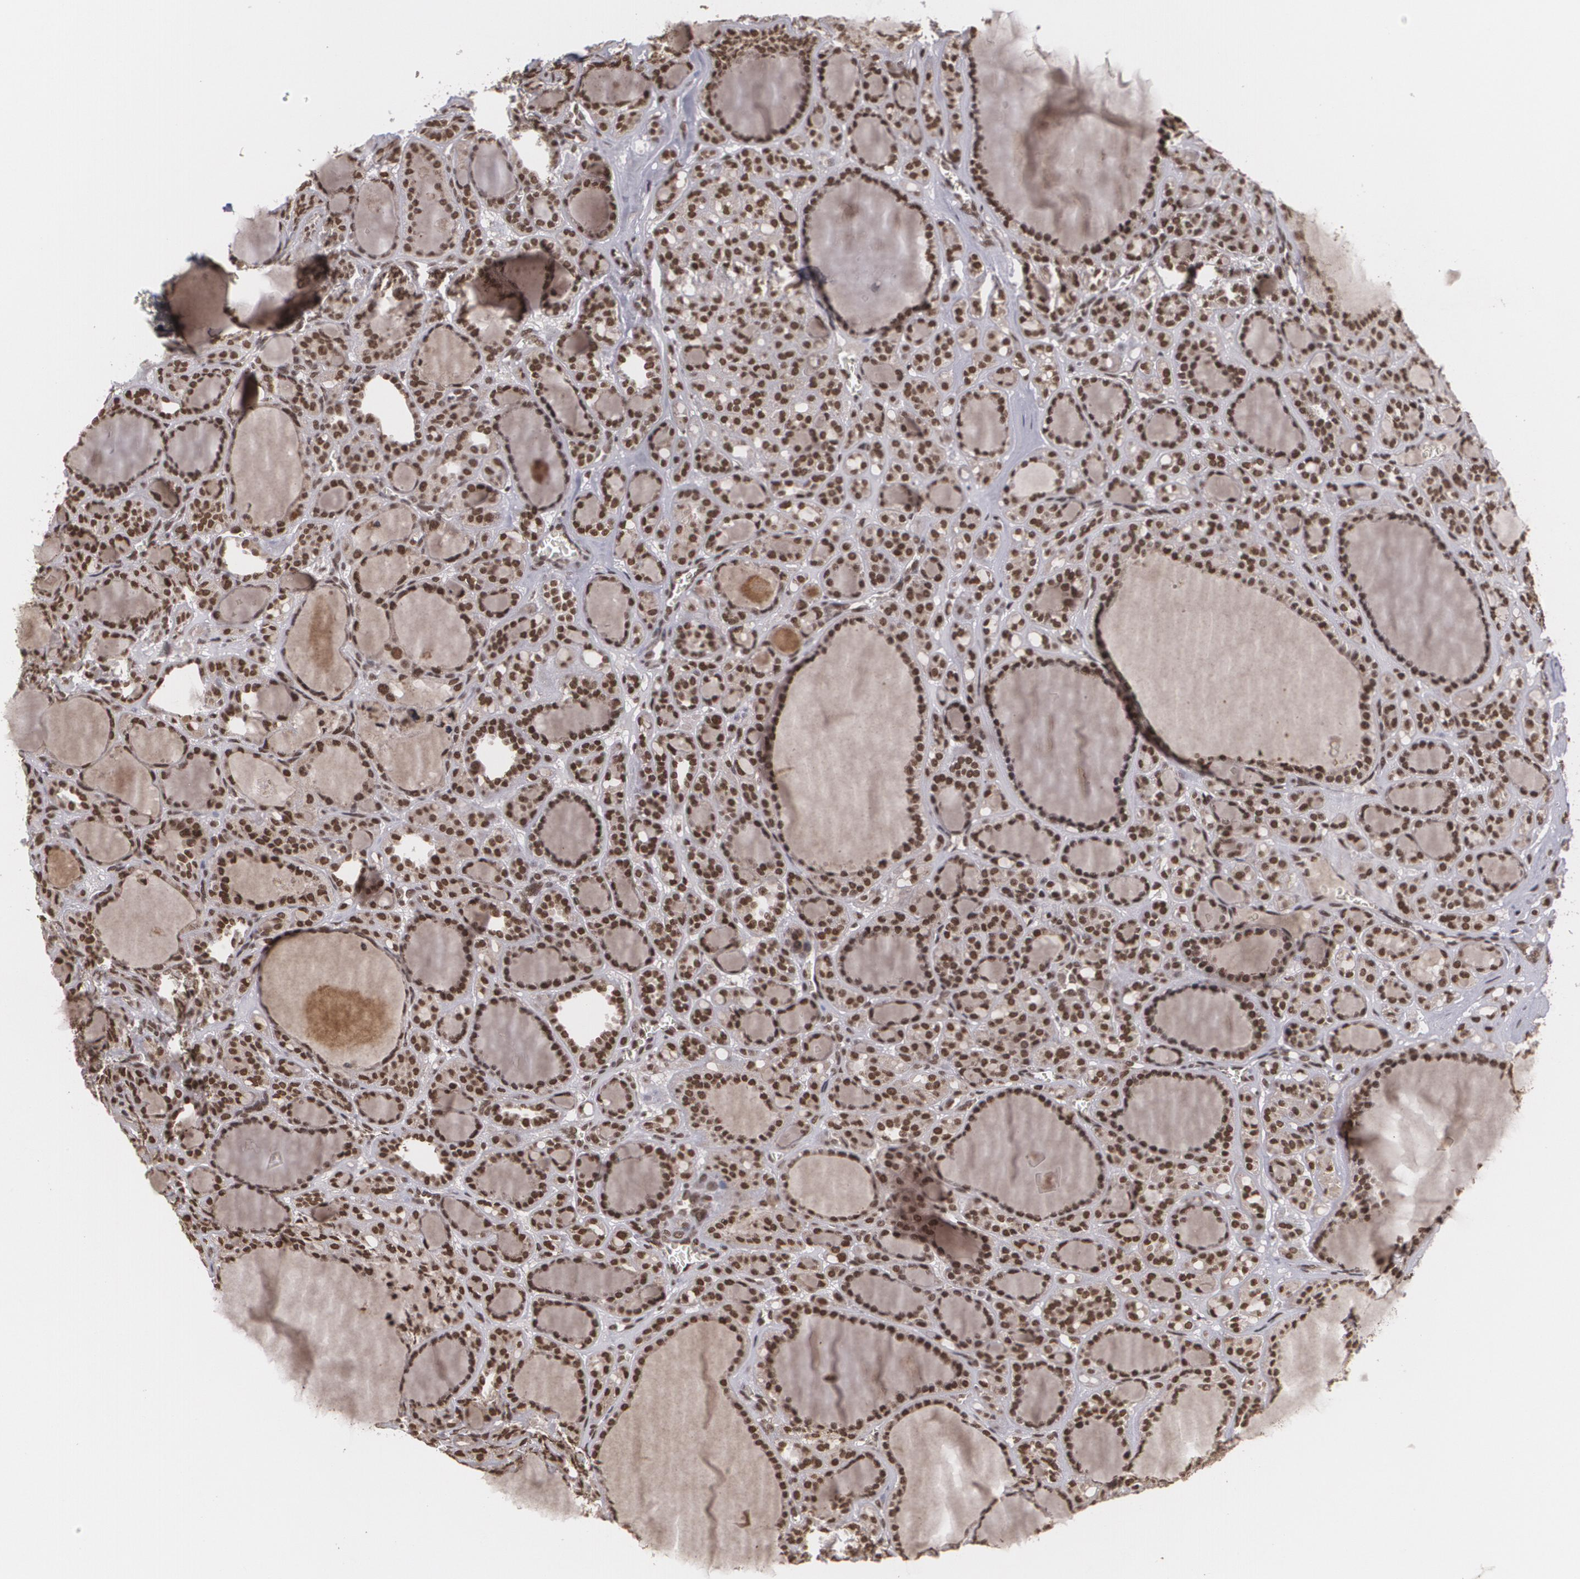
{"staining": {"intensity": "strong", "quantity": ">75%", "location": "nuclear"}, "tissue": "thyroid cancer", "cell_type": "Tumor cells", "image_type": "cancer", "snomed": [{"axis": "morphology", "description": "Follicular adenoma carcinoma, NOS"}, {"axis": "topography", "description": "Thyroid gland"}], "caption": "High-power microscopy captured an immunohistochemistry histopathology image of thyroid cancer, revealing strong nuclear staining in approximately >75% of tumor cells.", "gene": "RXRB", "patient": {"sex": "female", "age": 71}}